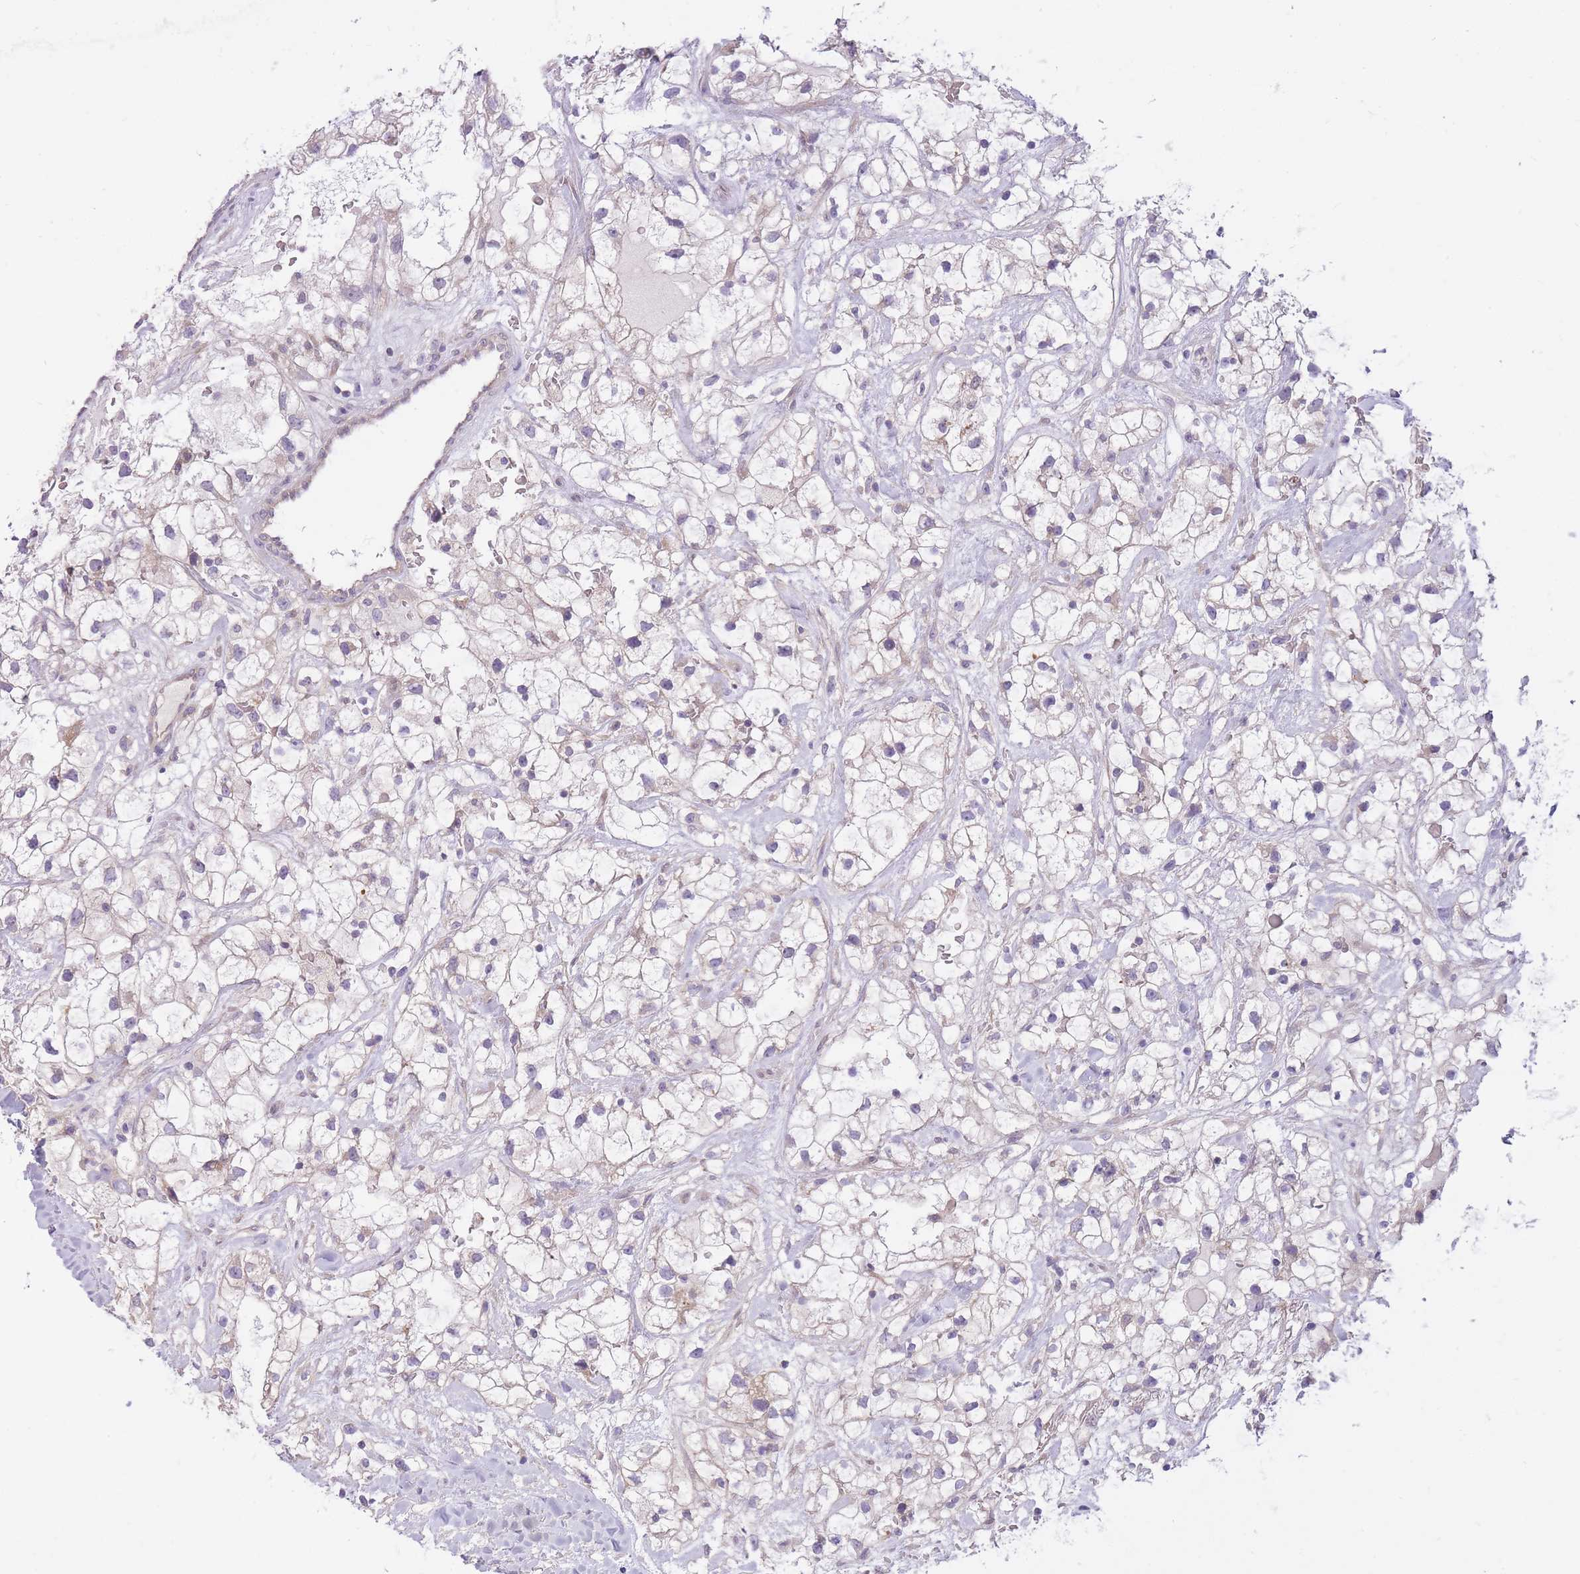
{"staining": {"intensity": "negative", "quantity": "none", "location": "none"}, "tissue": "renal cancer", "cell_type": "Tumor cells", "image_type": "cancer", "snomed": [{"axis": "morphology", "description": "Adenocarcinoma, NOS"}, {"axis": "topography", "description": "Kidney"}], "caption": "An image of renal cancer (adenocarcinoma) stained for a protein reveals no brown staining in tumor cells. (DAB (3,3'-diaminobenzidine) IHC with hematoxylin counter stain).", "gene": "REV1", "patient": {"sex": "male", "age": 59}}